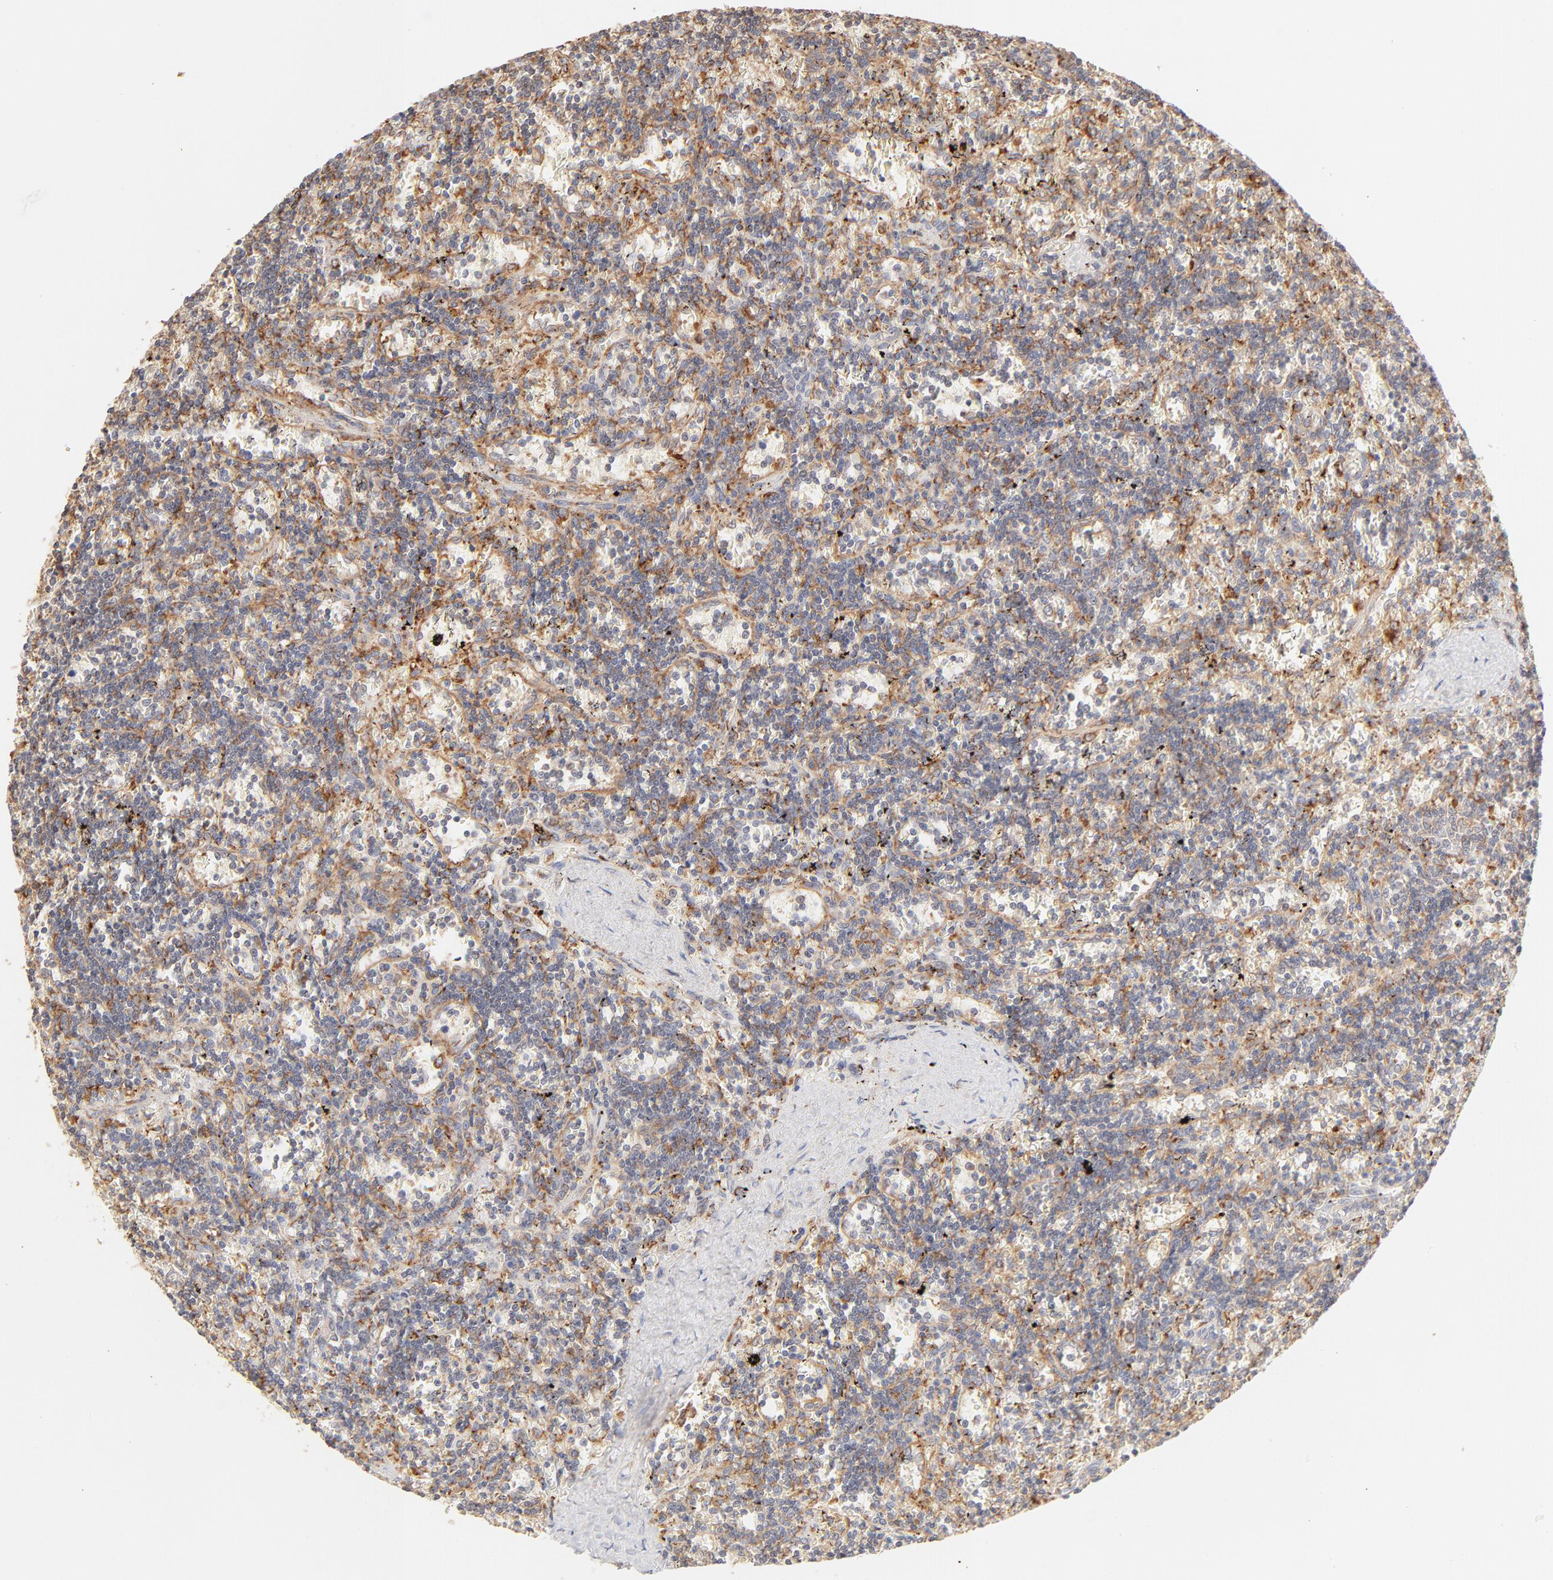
{"staining": {"intensity": "weak", "quantity": "<25%", "location": "cytoplasmic/membranous"}, "tissue": "lymphoma", "cell_type": "Tumor cells", "image_type": "cancer", "snomed": [{"axis": "morphology", "description": "Malignant lymphoma, non-Hodgkin's type, Low grade"}, {"axis": "topography", "description": "Spleen"}], "caption": "The photomicrograph exhibits no significant staining in tumor cells of lymphoma.", "gene": "PARP12", "patient": {"sex": "male", "age": 60}}